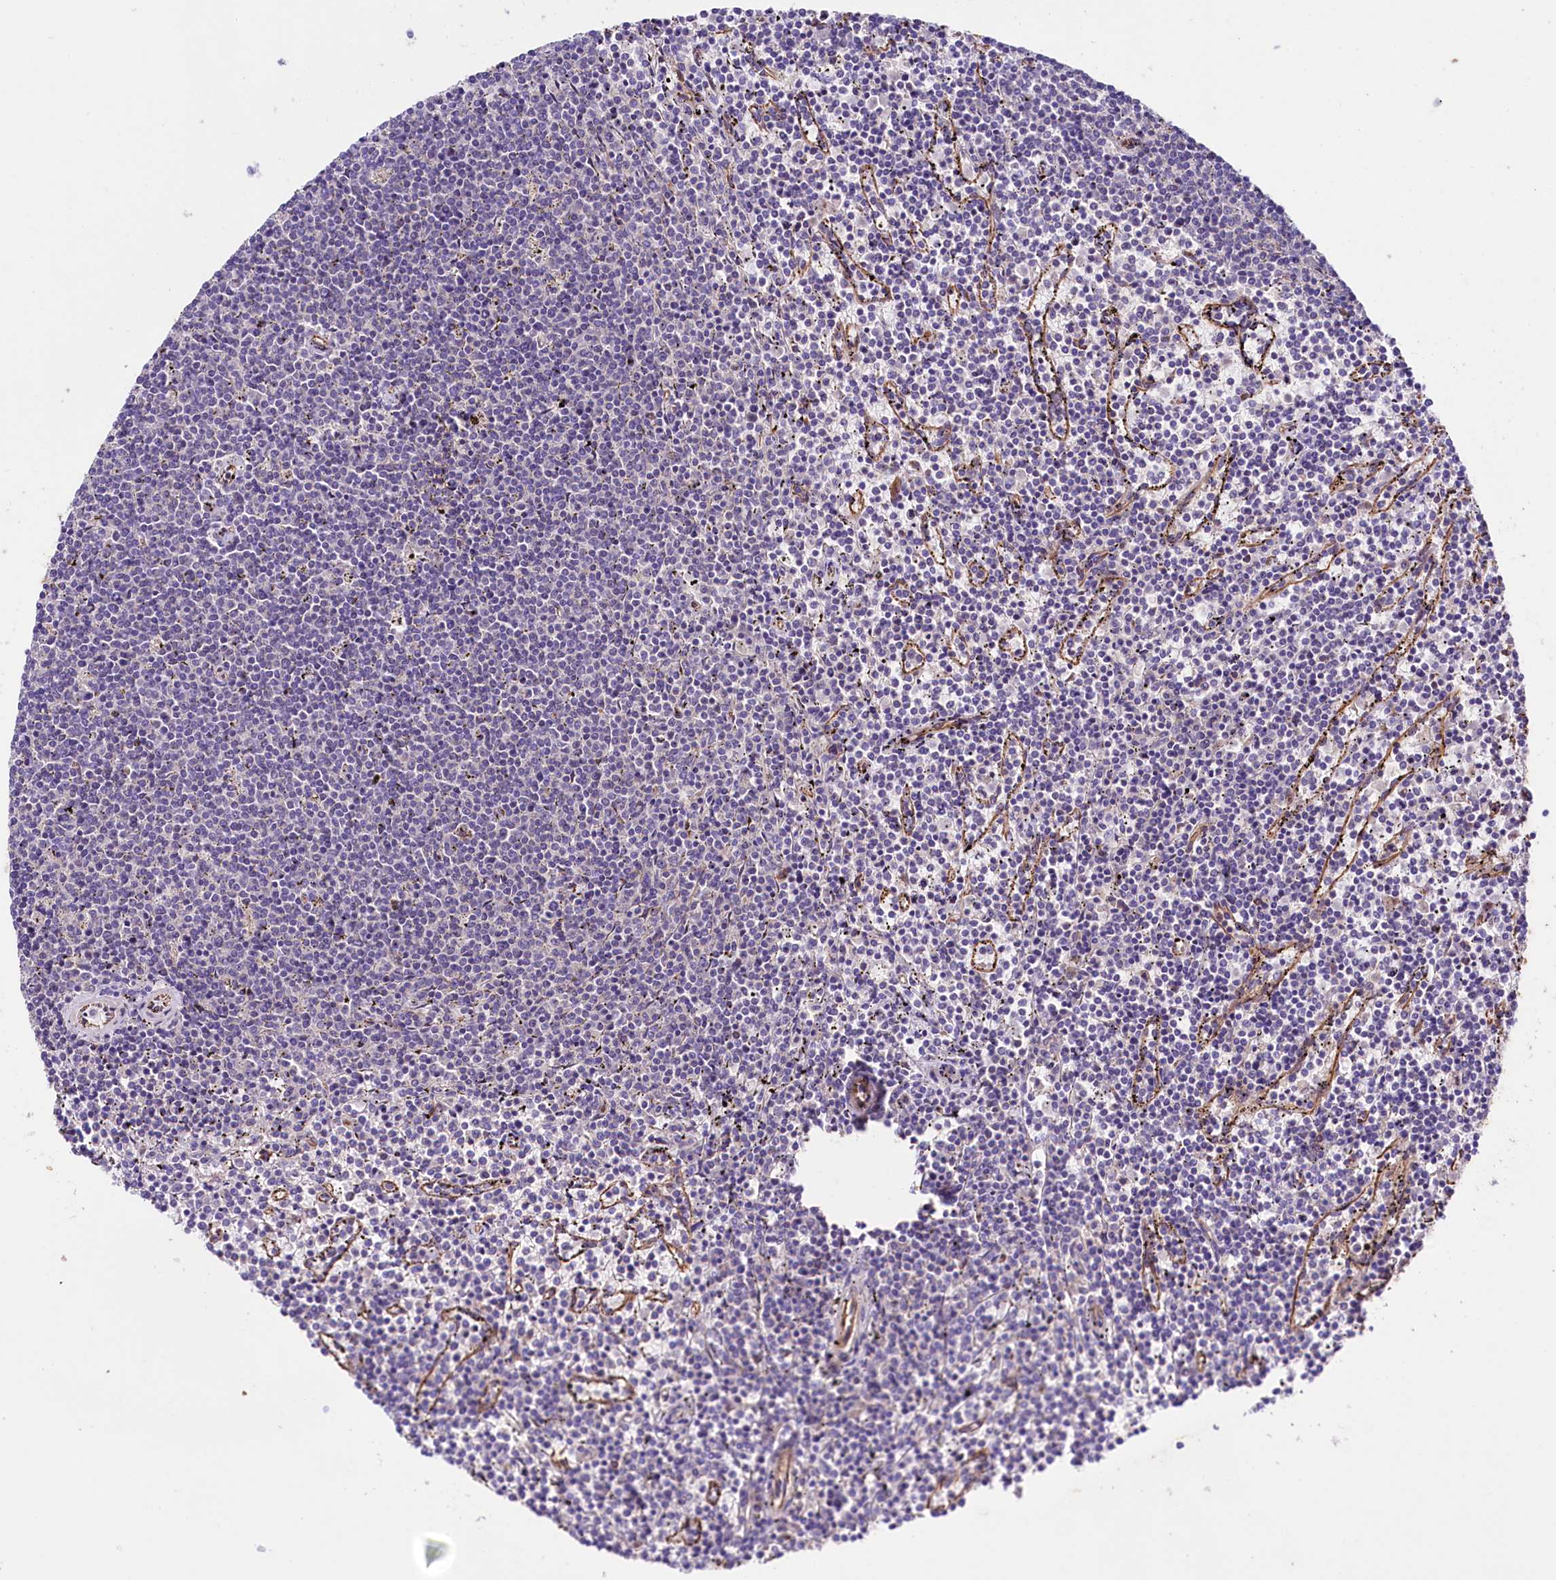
{"staining": {"intensity": "negative", "quantity": "none", "location": "none"}, "tissue": "lymphoma", "cell_type": "Tumor cells", "image_type": "cancer", "snomed": [{"axis": "morphology", "description": "Malignant lymphoma, non-Hodgkin's type, Low grade"}, {"axis": "topography", "description": "Spleen"}], "caption": "Protein analysis of lymphoma demonstrates no significant staining in tumor cells.", "gene": "SLC7A1", "patient": {"sex": "female", "age": 50}}